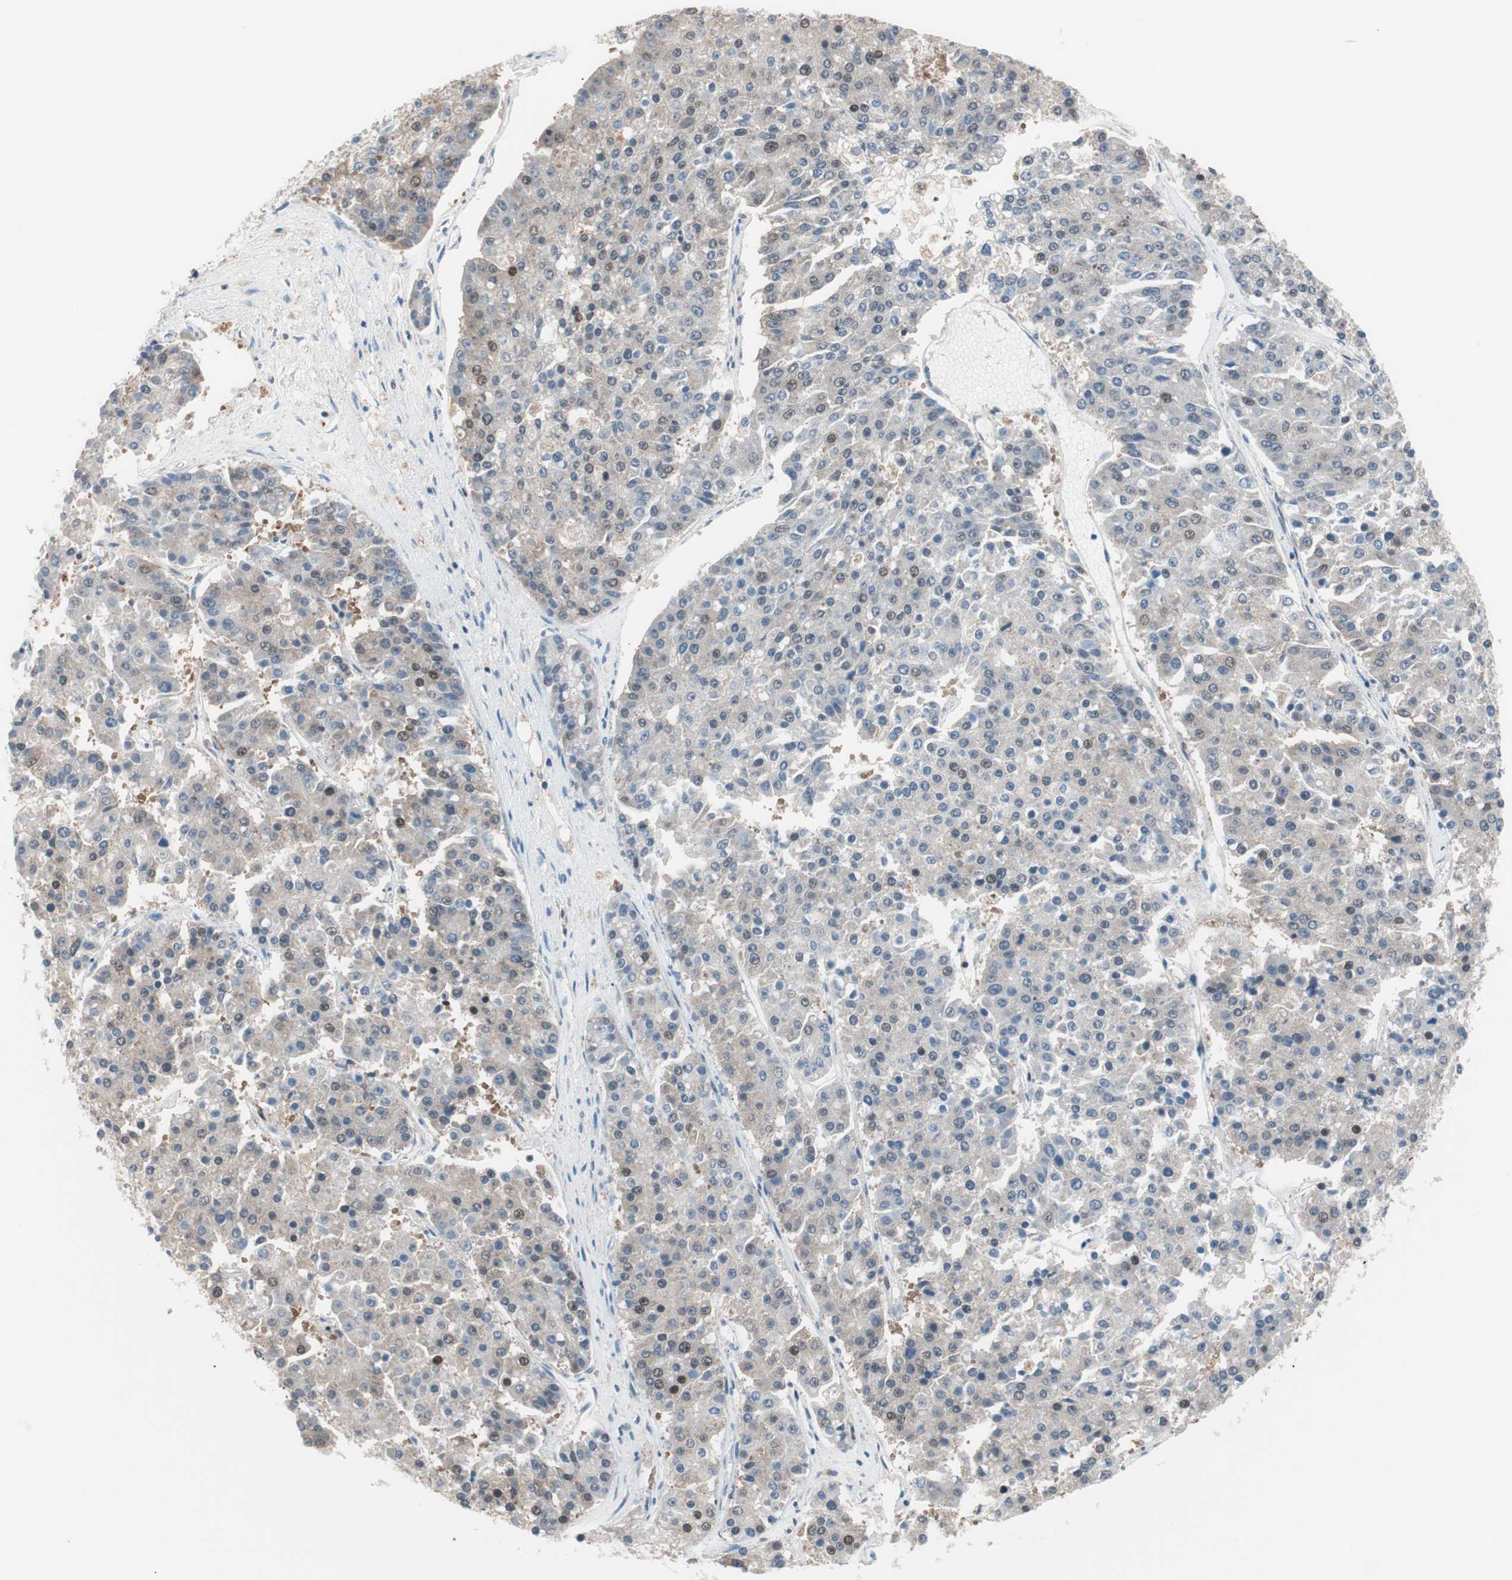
{"staining": {"intensity": "weak", "quantity": "<25%", "location": "nuclear"}, "tissue": "pancreatic cancer", "cell_type": "Tumor cells", "image_type": "cancer", "snomed": [{"axis": "morphology", "description": "Adenocarcinoma, NOS"}, {"axis": "topography", "description": "Pancreas"}], "caption": "Adenocarcinoma (pancreatic) stained for a protein using immunohistochemistry demonstrates no positivity tumor cells.", "gene": "POLH", "patient": {"sex": "male", "age": 50}}